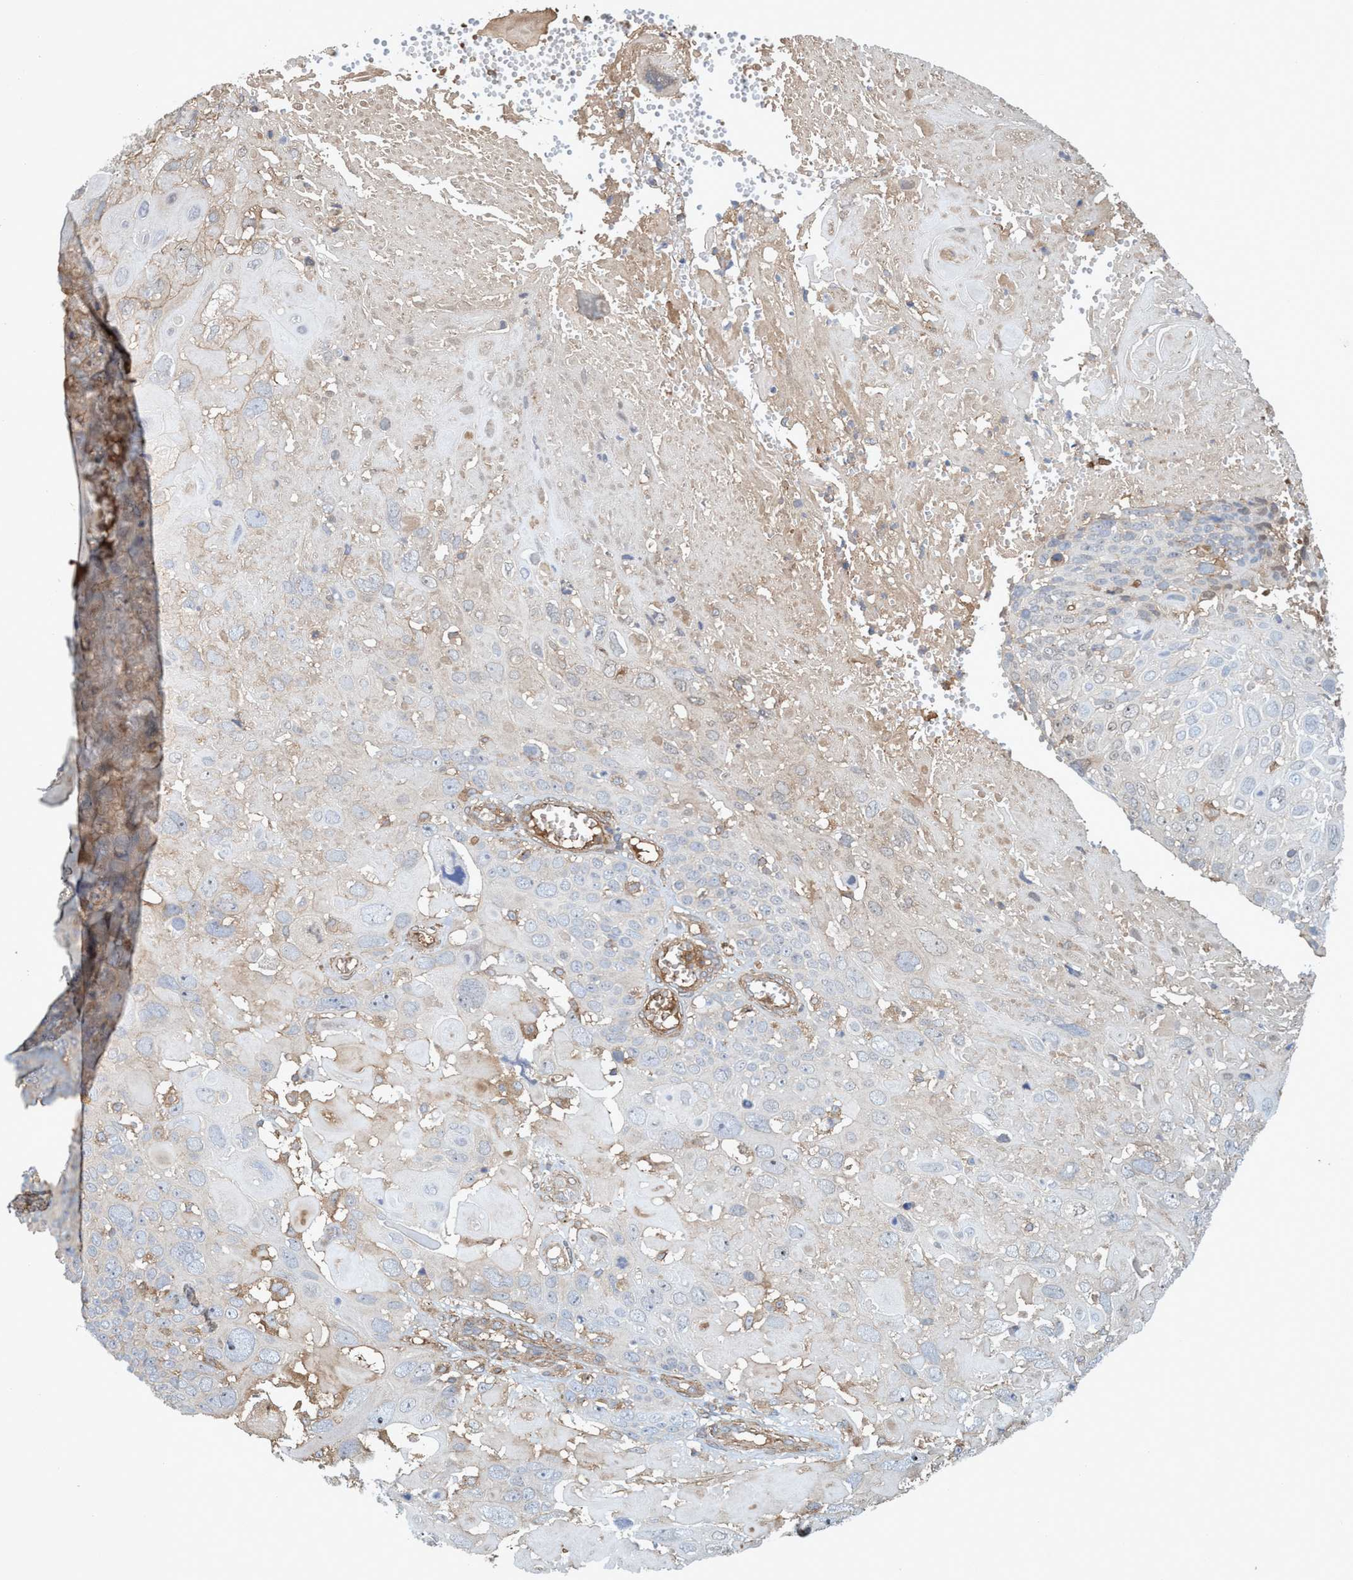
{"staining": {"intensity": "negative", "quantity": "none", "location": "none"}, "tissue": "cervical cancer", "cell_type": "Tumor cells", "image_type": "cancer", "snomed": [{"axis": "morphology", "description": "Squamous cell carcinoma, NOS"}, {"axis": "topography", "description": "Cervix"}], "caption": "Immunohistochemistry of squamous cell carcinoma (cervical) demonstrates no staining in tumor cells.", "gene": "SPECC1", "patient": {"sex": "female", "age": 74}}